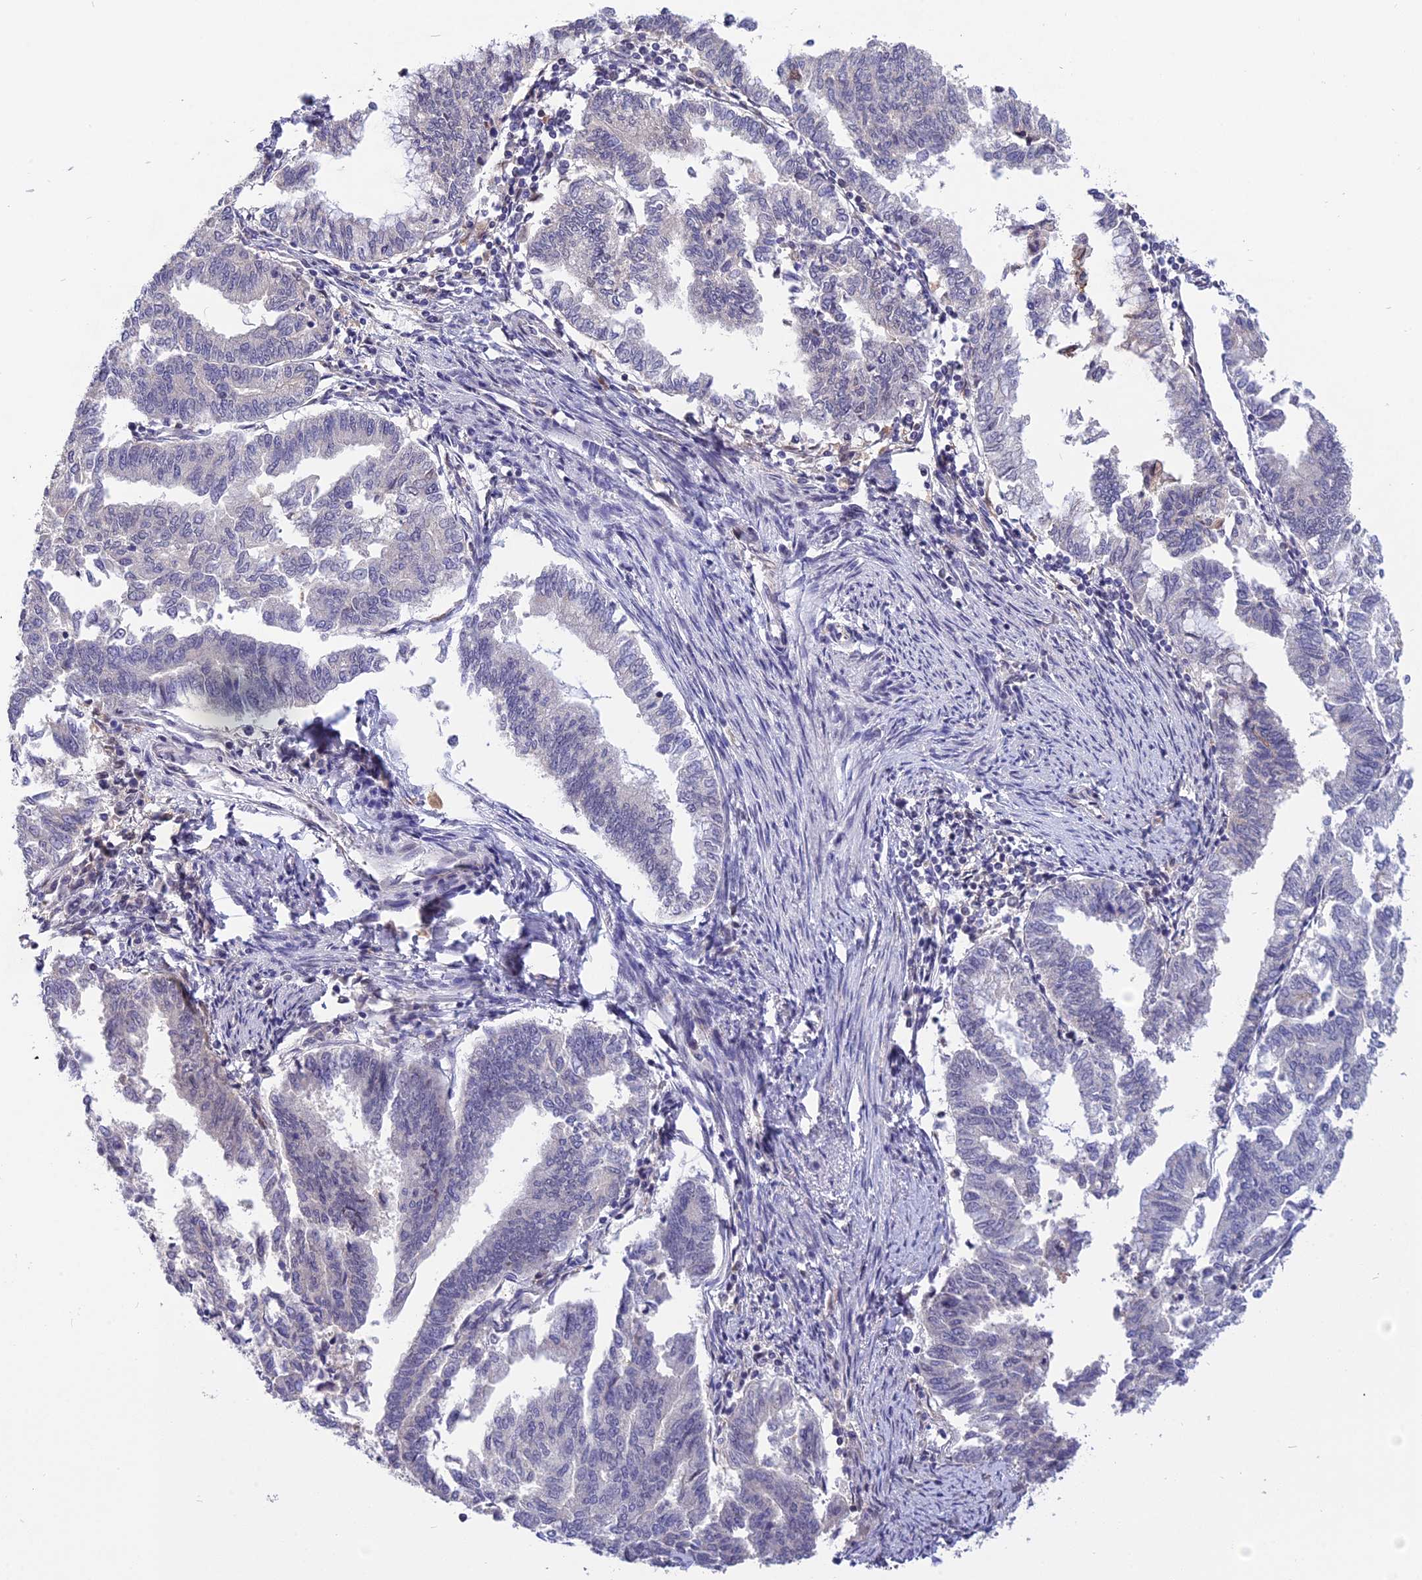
{"staining": {"intensity": "negative", "quantity": "none", "location": "none"}, "tissue": "endometrial cancer", "cell_type": "Tumor cells", "image_type": "cancer", "snomed": [{"axis": "morphology", "description": "Adenocarcinoma, NOS"}, {"axis": "topography", "description": "Endometrium"}], "caption": "Histopathology image shows no significant protein positivity in tumor cells of endometrial adenocarcinoma. (DAB (3,3'-diaminobenzidine) IHC, high magnification).", "gene": "KCTD14", "patient": {"sex": "female", "age": 79}}